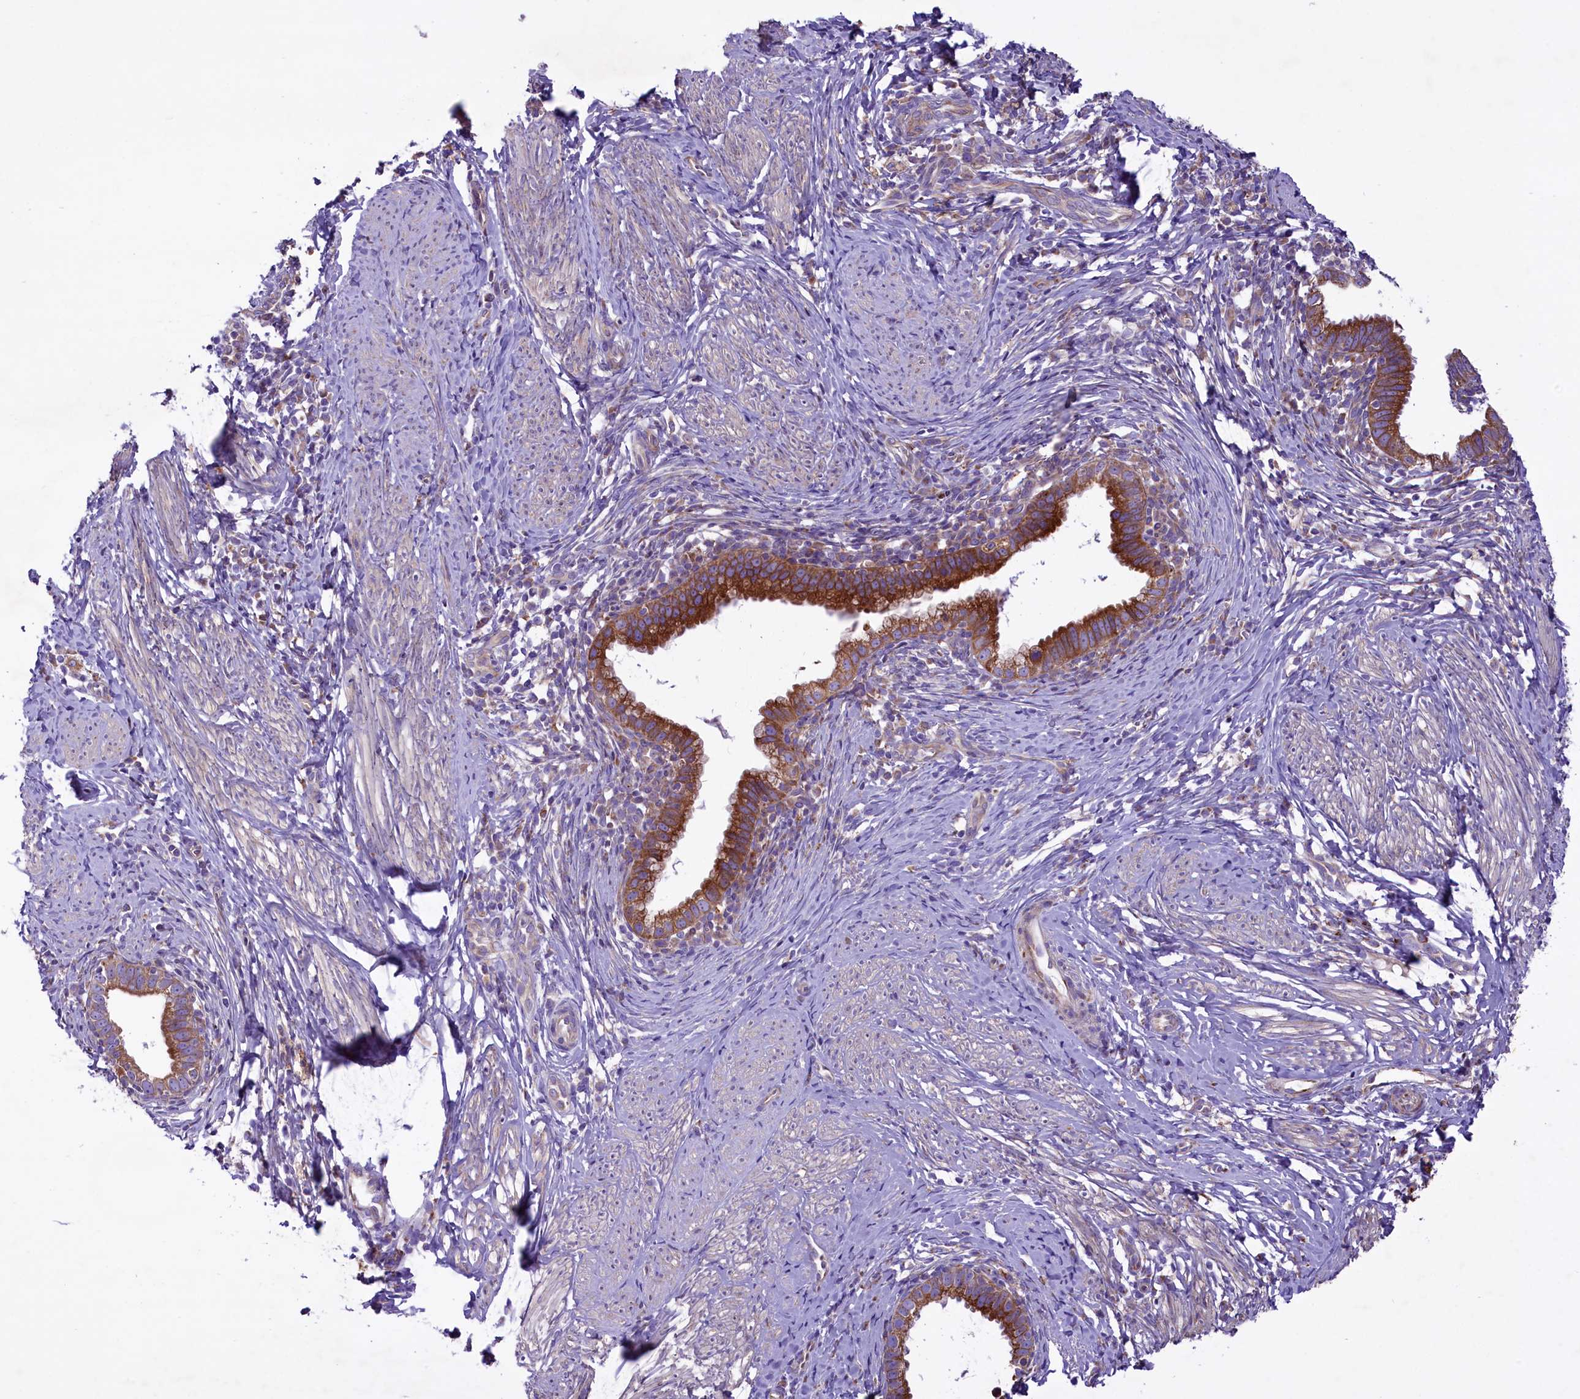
{"staining": {"intensity": "strong", "quantity": "25%-75%", "location": "cytoplasmic/membranous"}, "tissue": "cervical cancer", "cell_type": "Tumor cells", "image_type": "cancer", "snomed": [{"axis": "morphology", "description": "Adenocarcinoma, NOS"}, {"axis": "topography", "description": "Cervix"}], "caption": "Human cervical cancer stained for a protein (brown) shows strong cytoplasmic/membranous positive expression in about 25%-75% of tumor cells.", "gene": "PTPRU", "patient": {"sex": "female", "age": 36}}